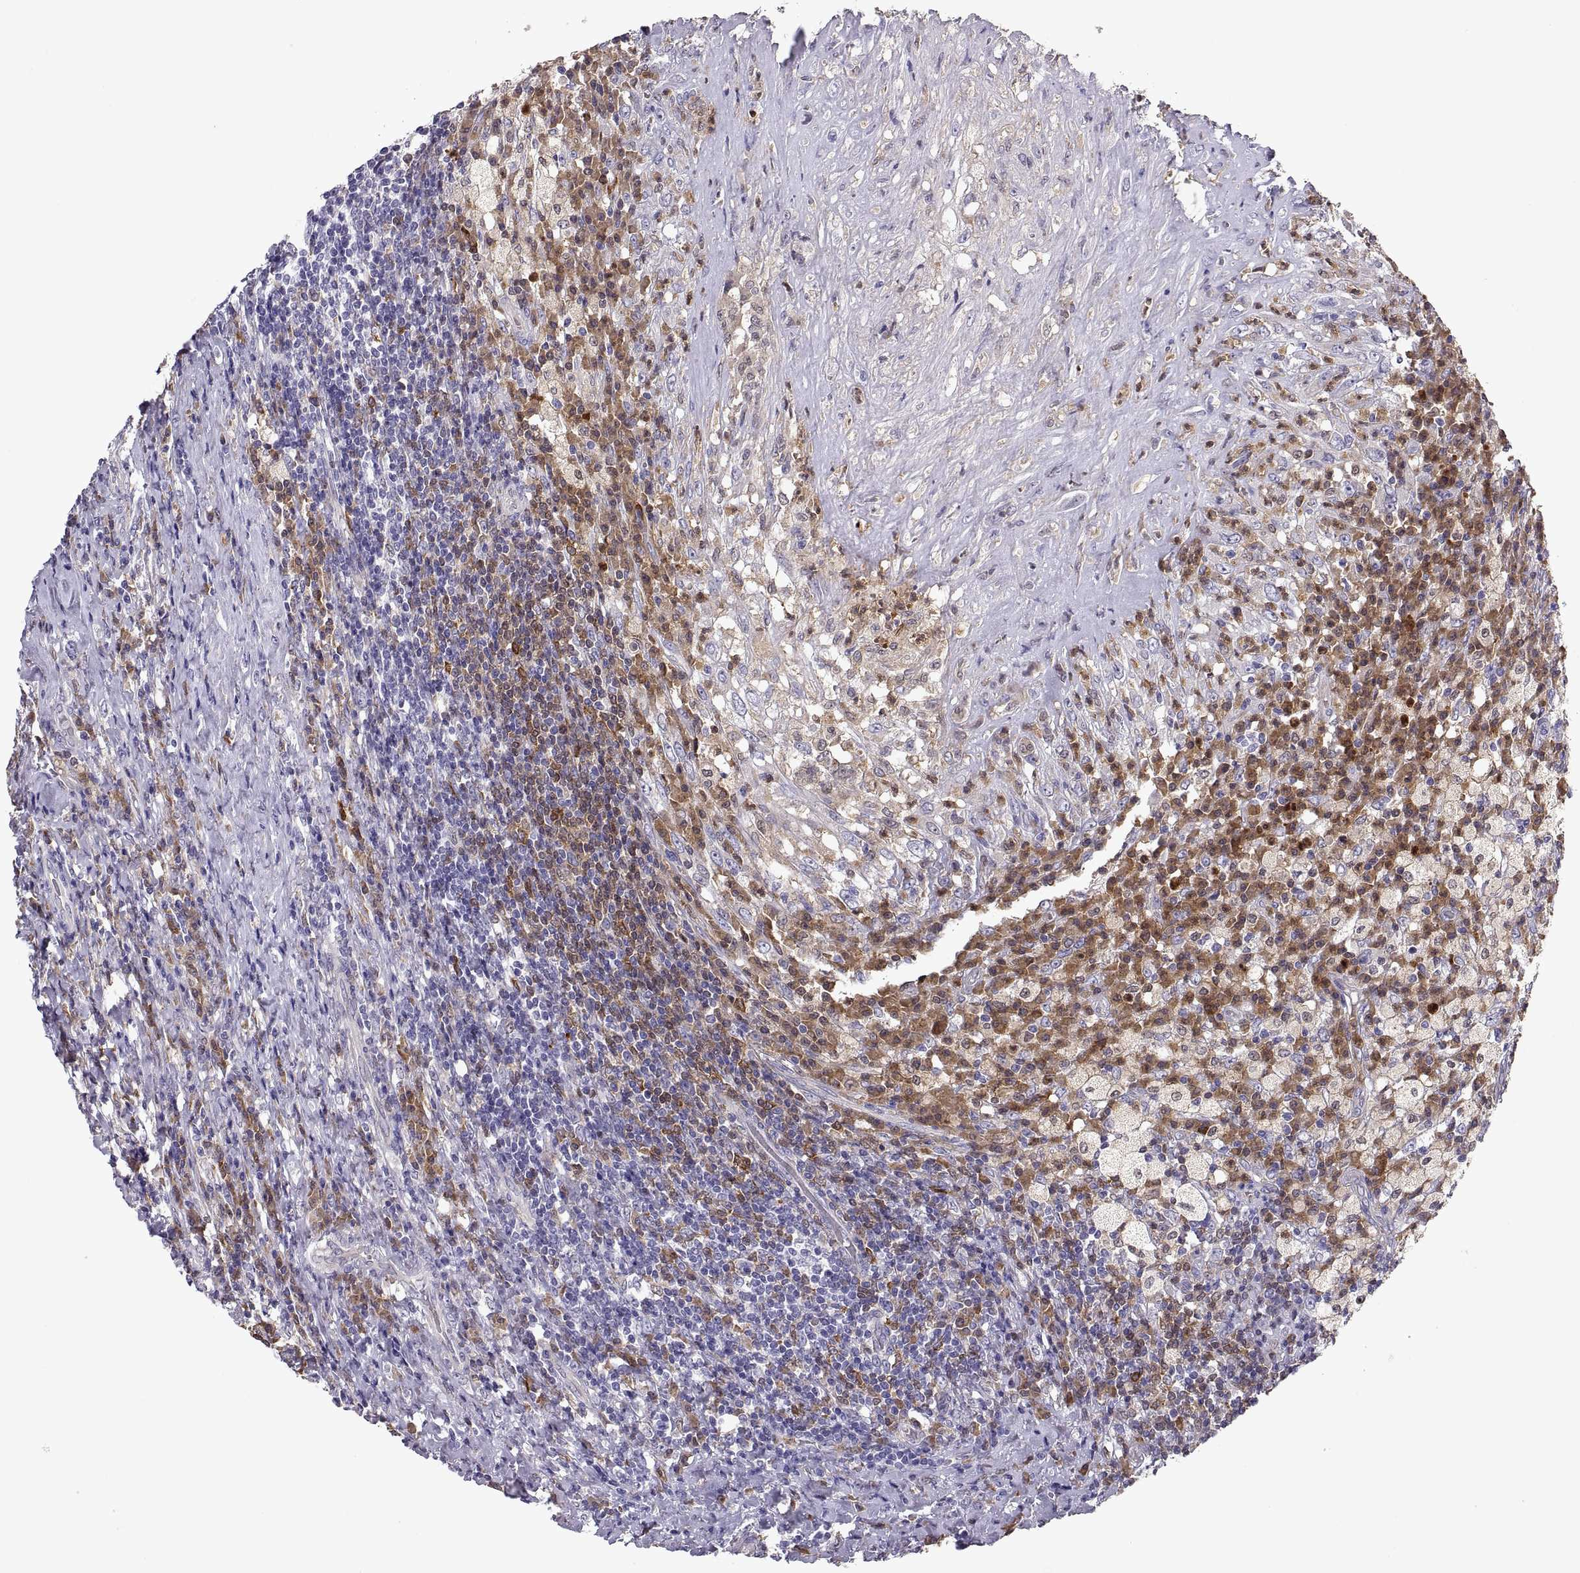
{"staining": {"intensity": "negative", "quantity": "none", "location": "none"}, "tissue": "testis cancer", "cell_type": "Tumor cells", "image_type": "cancer", "snomed": [{"axis": "morphology", "description": "Necrosis, NOS"}, {"axis": "morphology", "description": "Carcinoma, Embryonal, NOS"}, {"axis": "topography", "description": "Testis"}], "caption": "This is a micrograph of IHC staining of testis cancer, which shows no positivity in tumor cells.", "gene": "DOK3", "patient": {"sex": "male", "age": 19}}